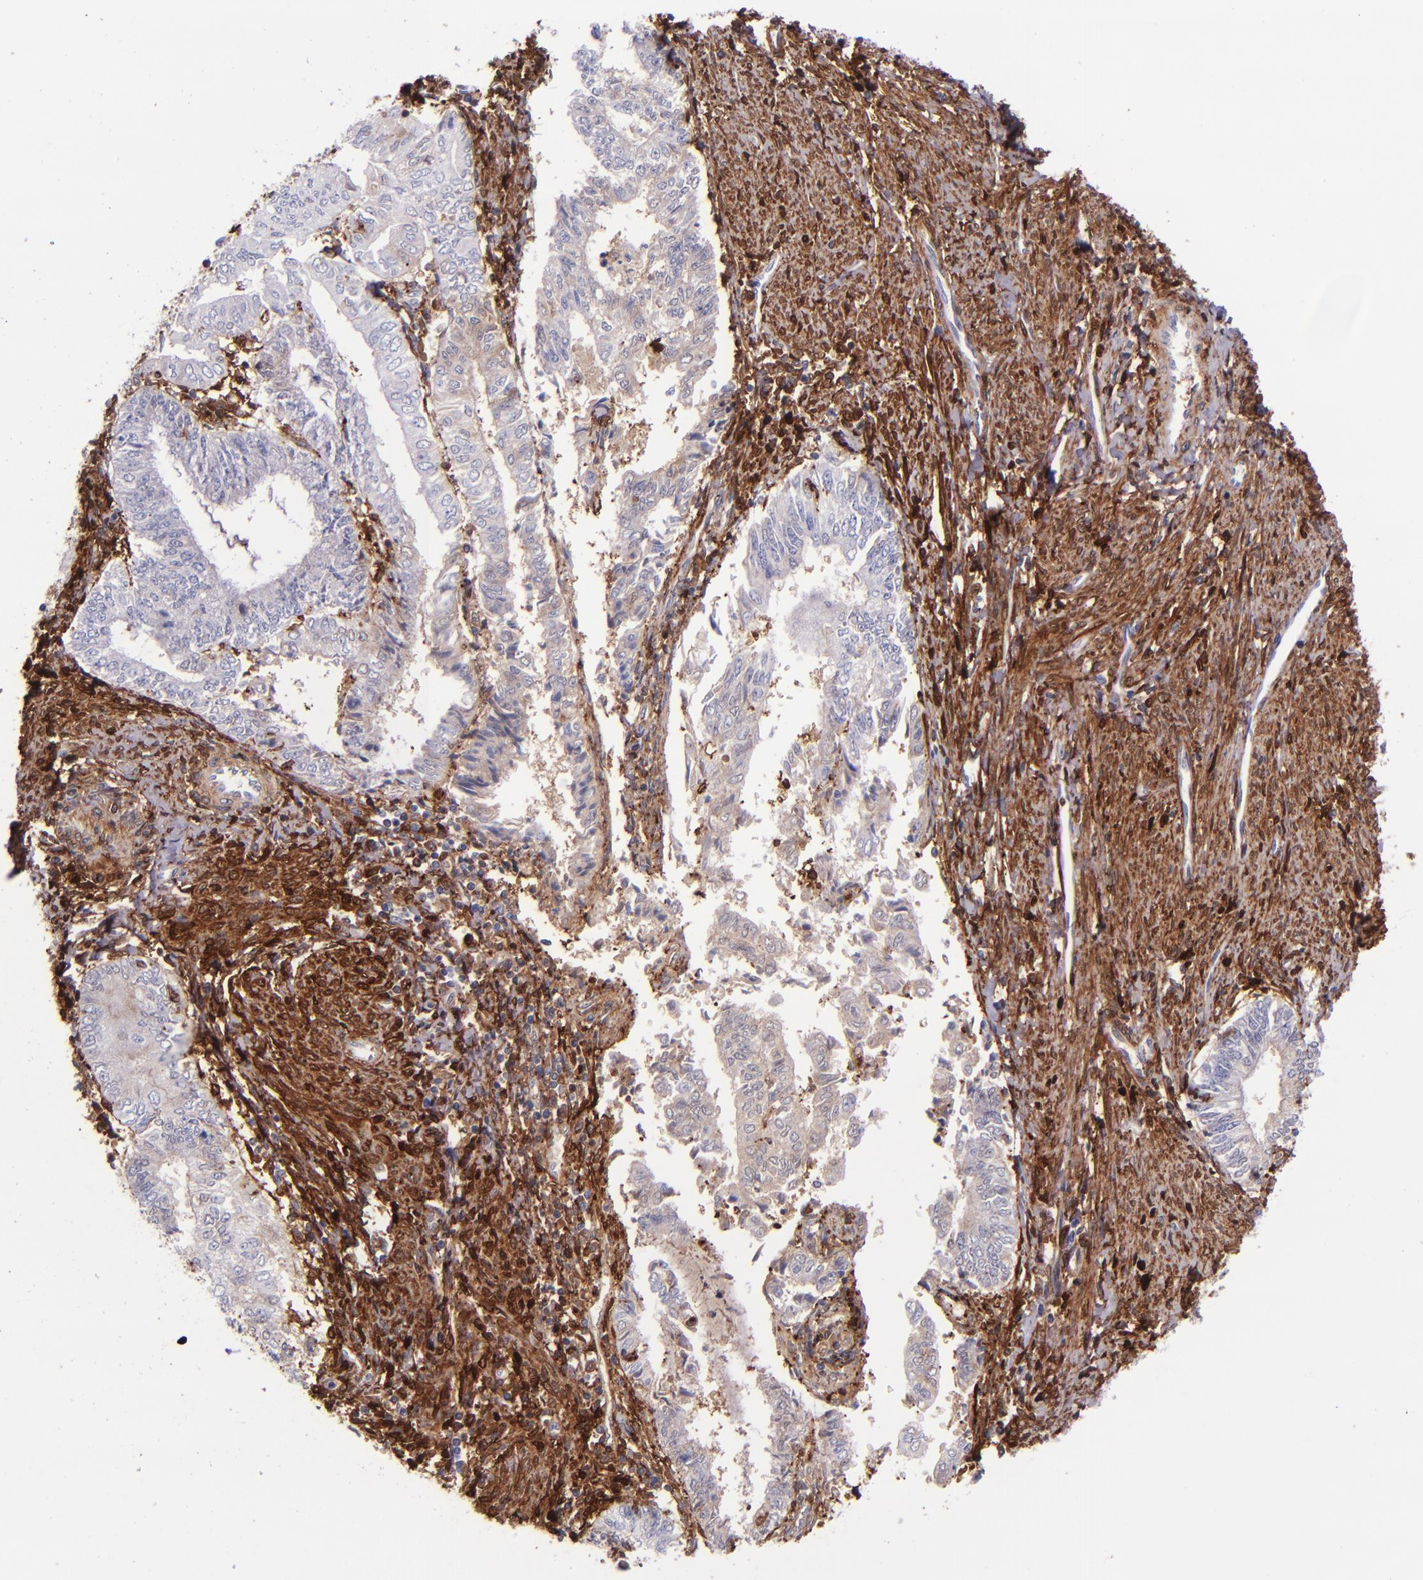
{"staining": {"intensity": "weak", "quantity": "<25%", "location": "cytoplasmic/membranous"}, "tissue": "endometrial cancer", "cell_type": "Tumor cells", "image_type": "cancer", "snomed": [{"axis": "morphology", "description": "Adenocarcinoma, NOS"}, {"axis": "topography", "description": "Endometrium"}], "caption": "The histopathology image shows no significant positivity in tumor cells of endometrial adenocarcinoma.", "gene": "LGALS1", "patient": {"sex": "female", "age": 66}}